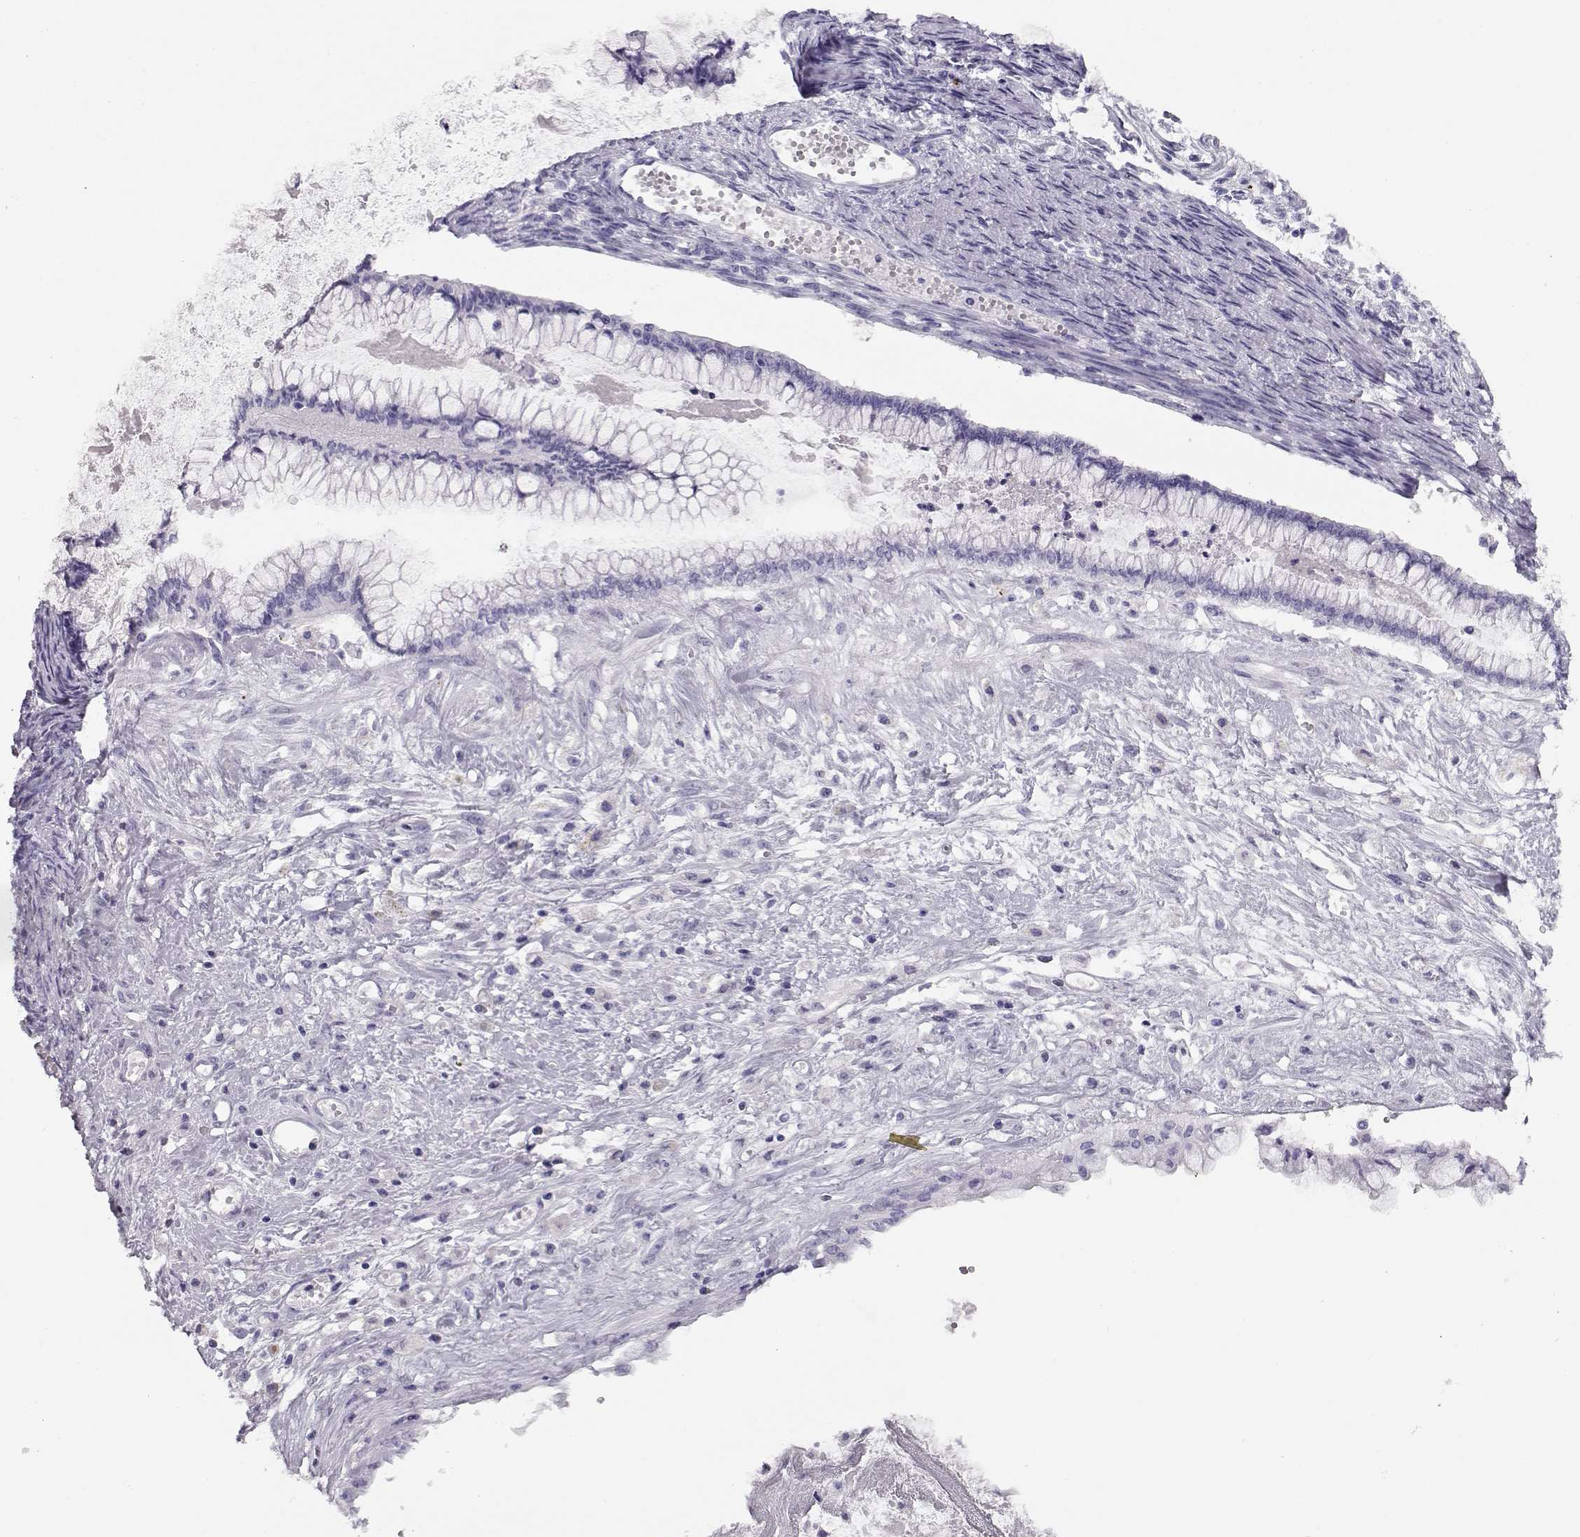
{"staining": {"intensity": "negative", "quantity": "none", "location": "none"}, "tissue": "ovarian cancer", "cell_type": "Tumor cells", "image_type": "cancer", "snomed": [{"axis": "morphology", "description": "Cystadenocarcinoma, mucinous, NOS"}, {"axis": "topography", "description": "Ovary"}], "caption": "Immunohistochemical staining of human ovarian mucinous cystadenocarcinoma displays no significant expression in tumor cells. Brightfield microscopy of immunohistochemistry stained with DAB (brown) and hematoxylin (blue), captured at high magnification.", "gene": "CRX", "patient": {"sex": "female", "age": 67}}